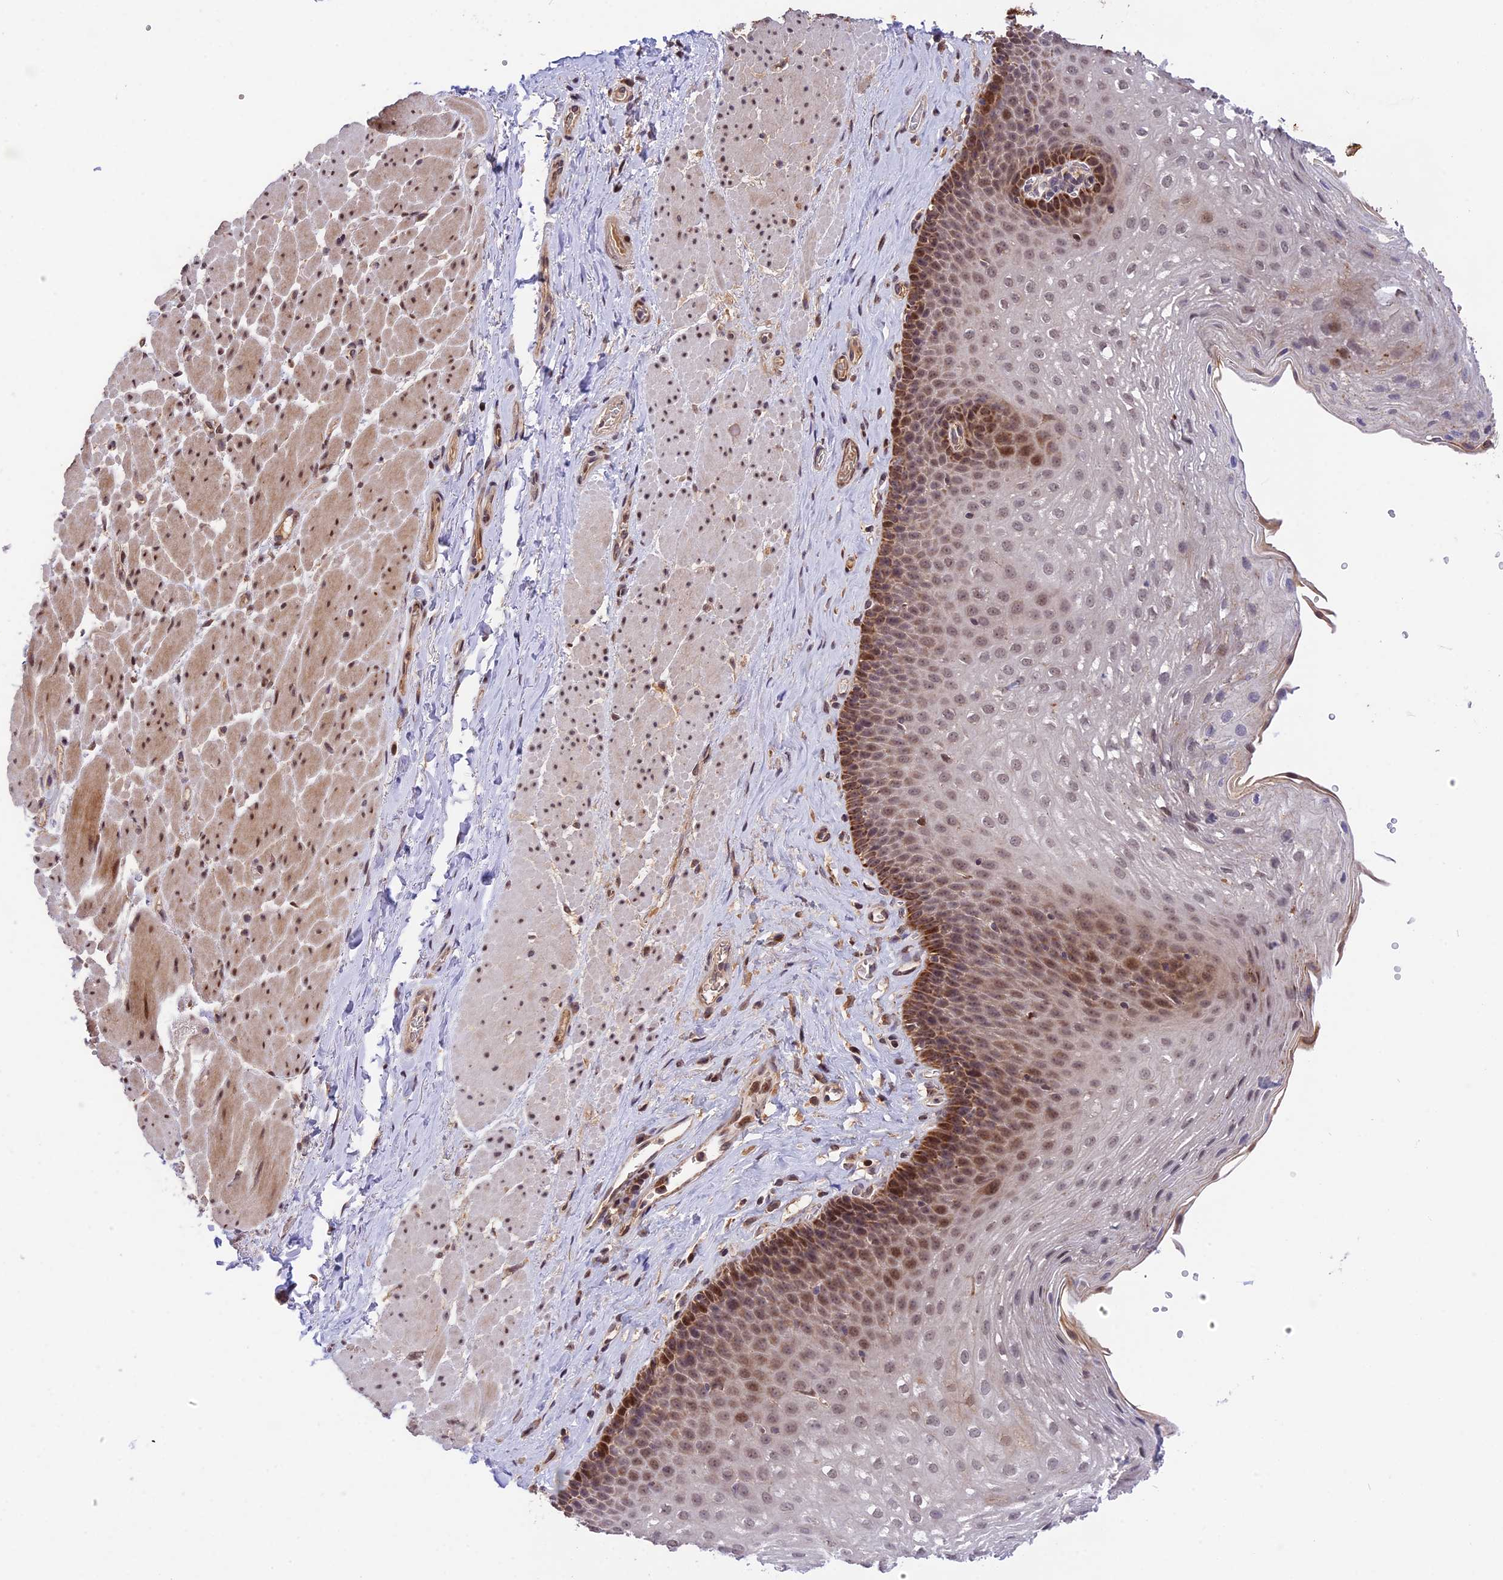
{"staining": {"intensity": "moderate", "quantity": ">75%", "location": "cytoplasmic/membranous,nuclear"}, "tissue": "esophagus", "cell_type": "Squamous epithelial cells", "image_type": "normal", "snomed": [{"axis": "morphology", "description": "Normal tissue, NOS"}, {"axis": "topography", "description": "Esophagus"}], "caption": "Protein expression analysis of unremarkable esophagus reveals moderate cytoplasmic/membranous,nuclear positivity in approximately >75% of squamous epithelial cells. The staining was performed using DAB, with brown indicating positive protein expression. Nuclei are stained blue with hematoxylin.", "gene": "RERGL", "patient": {"sex": "female", "age": 66}}